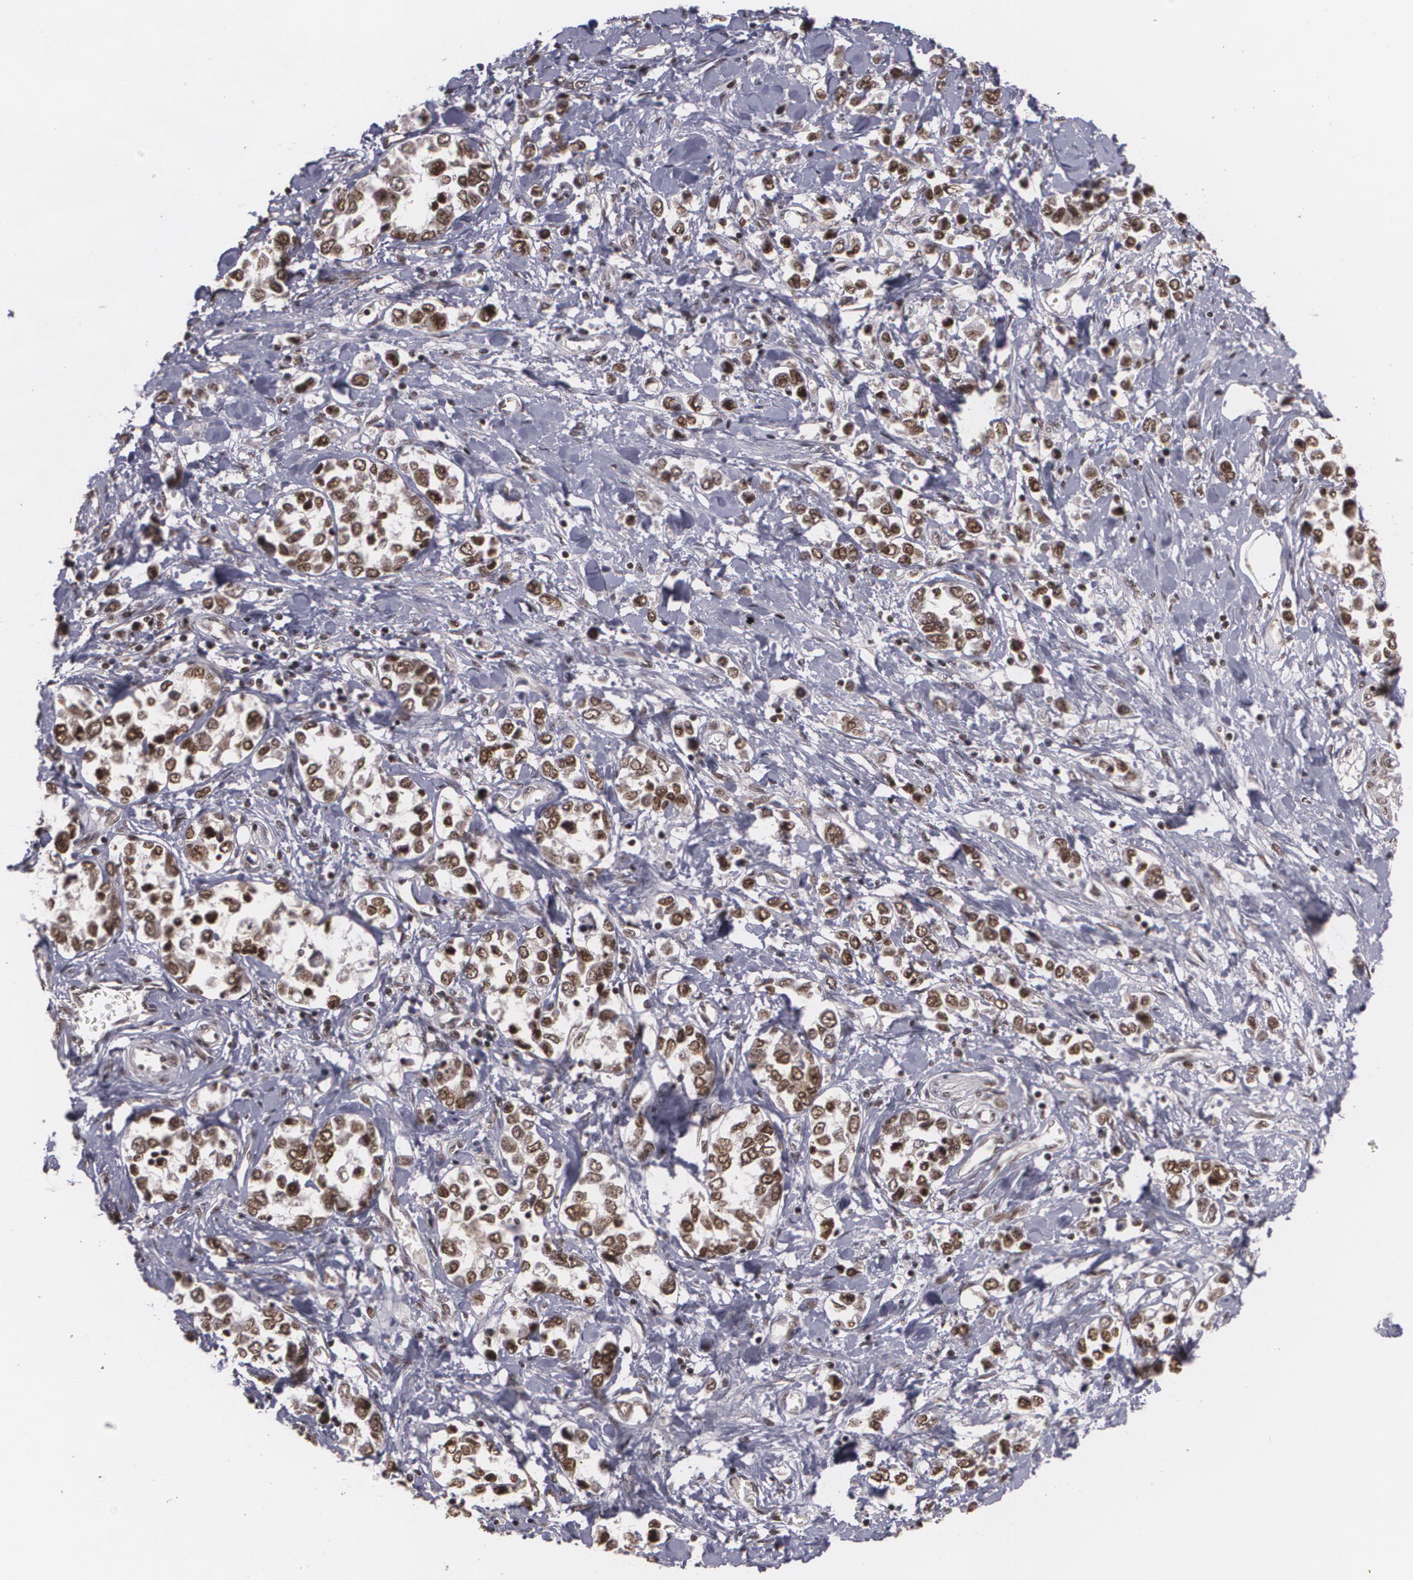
{"staining": {"intensity": "moderate", "quantity": ">75%", "location": "nuclear"}, "tissue": "stomach cancer", "cell_type": "Tumor cells", "image_type": "cancer", "snomed": [{"axis": "morphology", "description": "Adenocarcinoma, NOS"}, {"axis": "topography", "description": "Stomach, upper"}], "caption": "Adenocarcinoma (stomach) tissue shows moderate nuclear staining in about >75% of tumor cells", "gene": "RXRB", "patient": {"sex": "male", "age": 76}}